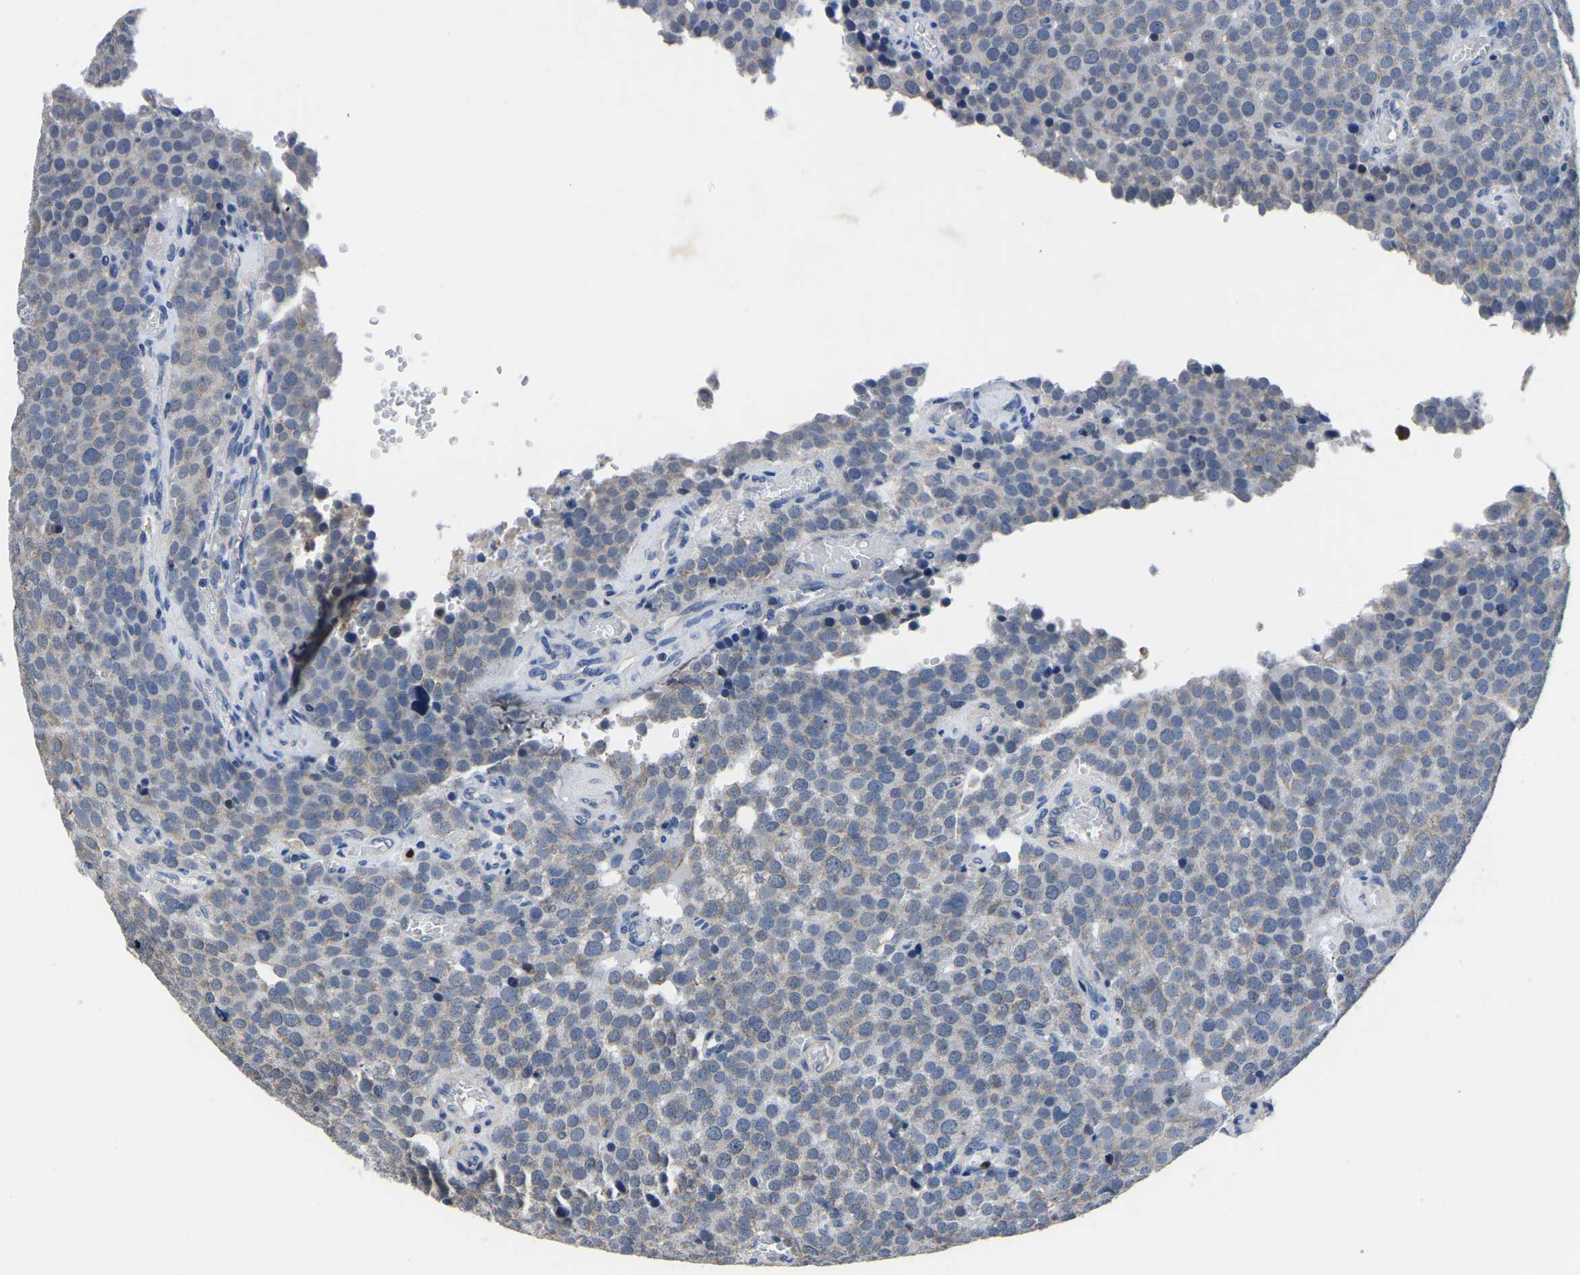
{"staining": {"intensity": "weak", "quantity": "25%-75%", "location": "cytoplasmic/membranous"}, "tissue": "testis cancer", "cell_type": "Tumor cells", "image_type": "cancer", "snomed": [{"axis": "morphology", "description": "Normal tissue, NOS"}, {"axis": "morphology", "description": "Seminoma, NOS"}, {"axis": "topography", "description": "Testis"}], "caption": "Protein staining exhibits weak cytoplasmic/membranous positivity in about 25%-75% of tumor cells in testis seminoma. Immunohistochemistry stains the protein of interest in brown and the nuclei are stained blue.", "gene": "FGD5", "patient": {"sex": "male", "age": 71}}